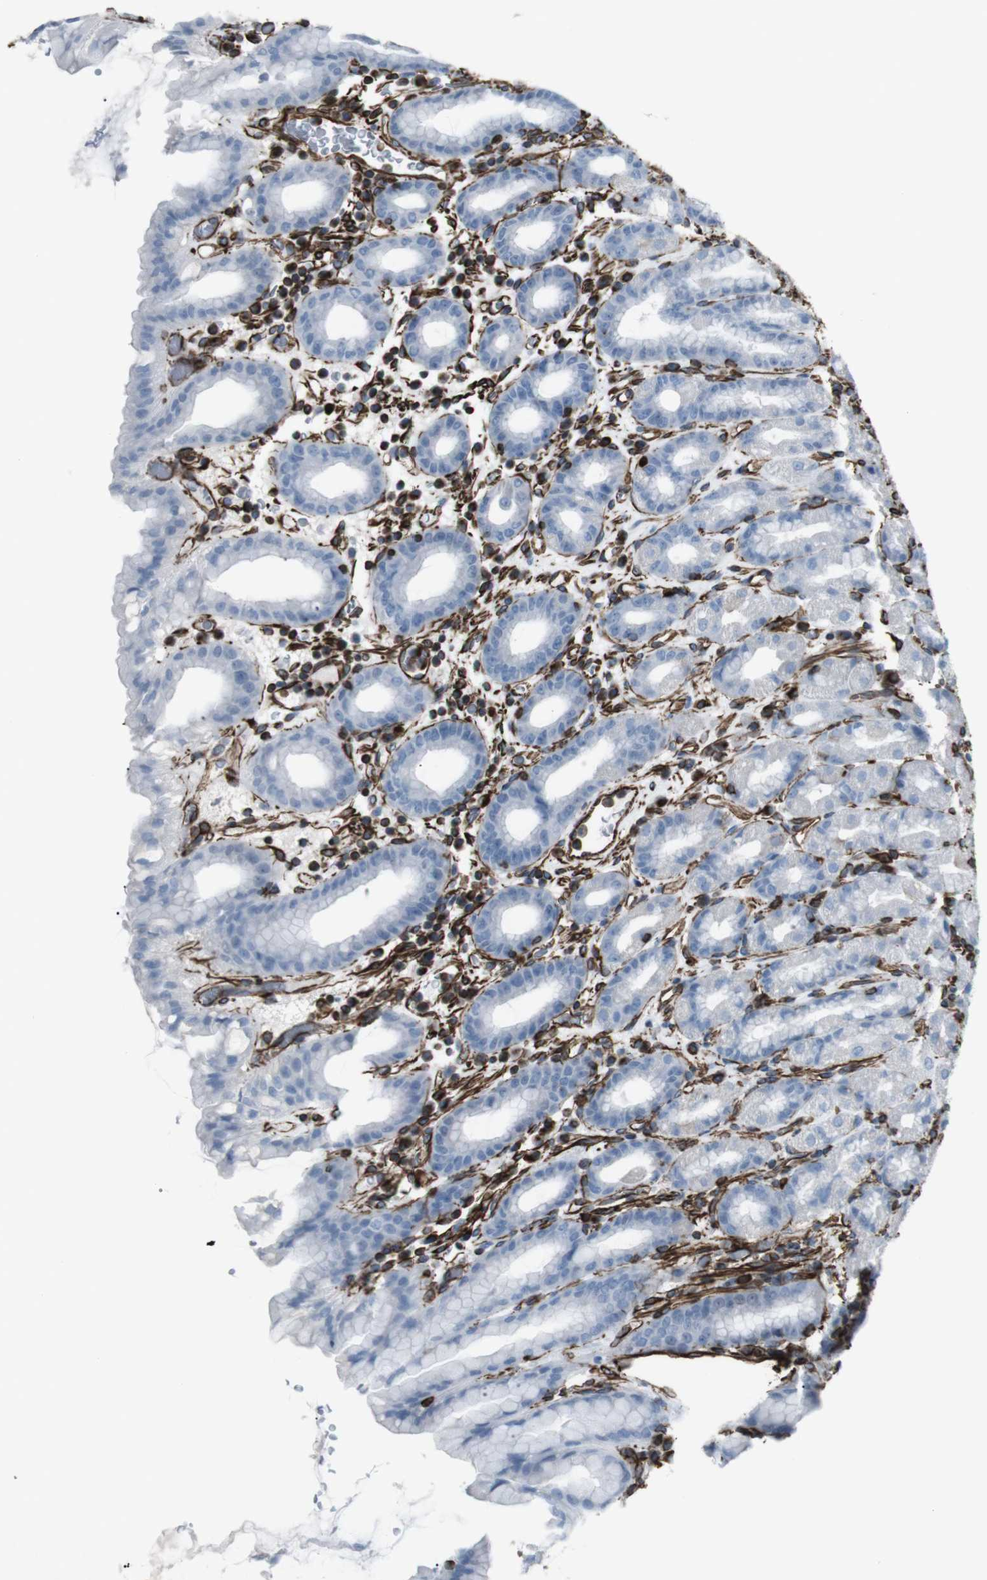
{"staining": {"intensity": "negative", "quantity": "none", "location": "none"}, "tissue": "stomach", "cell_type": "Glandular cells", "image_type": "normal", "snomed": [{"axis": "morphology", "description": "Normal tissue, NOS"}, {"axis": "topography", "description": "Stomach, upper"}], "caption": "DAB (3,3'-diaminobenzidine) immunohistochemical staining of unremarkable stomach exhibits no significant positivity in glandular cells. (Stains: DAB immunohistochemistry (IHC) with hematoxylin counter stain, Microscopy: brightfield microscopy at high magnification).", "gene": "ZDHHC6", "patient": {"sex": "male", "age": 68}}